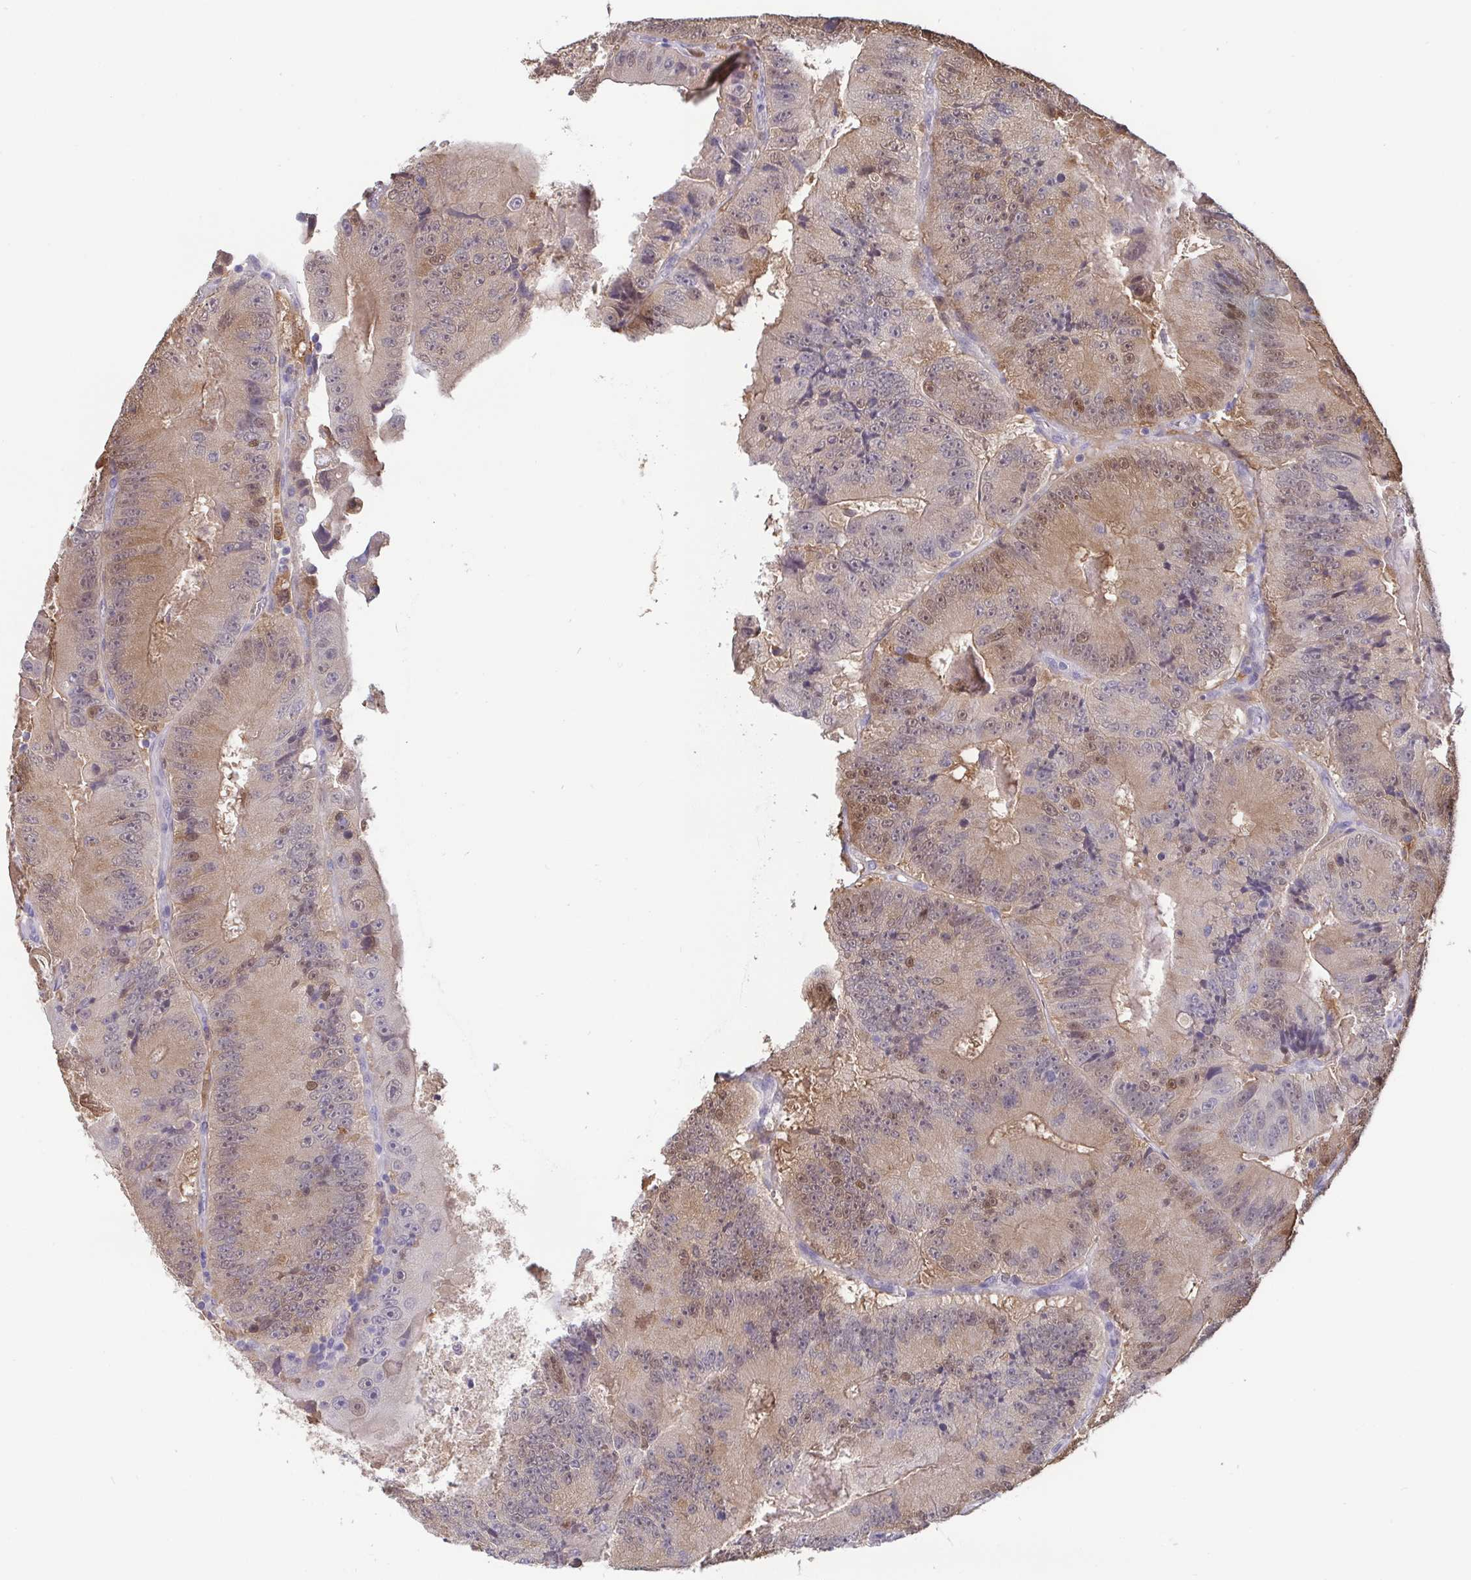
{"staining": {"intensity": "weak", "quantity": "25%-75%", "location": "cytoplasmic/membranous,nuclear"}, "tissue": "colorectal cancer", "cell_type": "Tumor cells", "image_type": "cancer", "snomed": [{"axis": "morphology", "description": "Adenocarcinoma, NOS"}, {"axis": "topography", "description": "Colon"}], "caption": "About 25%-75% of tumor cells in colorectal cancer (adenocarcinoma) show weak cytoplasmic/membranous and nuclear protein expression as visualized by brown immunohistochemical staining.", "gene": "IDH1", "patient": {"sex": "female", "age": 86}}